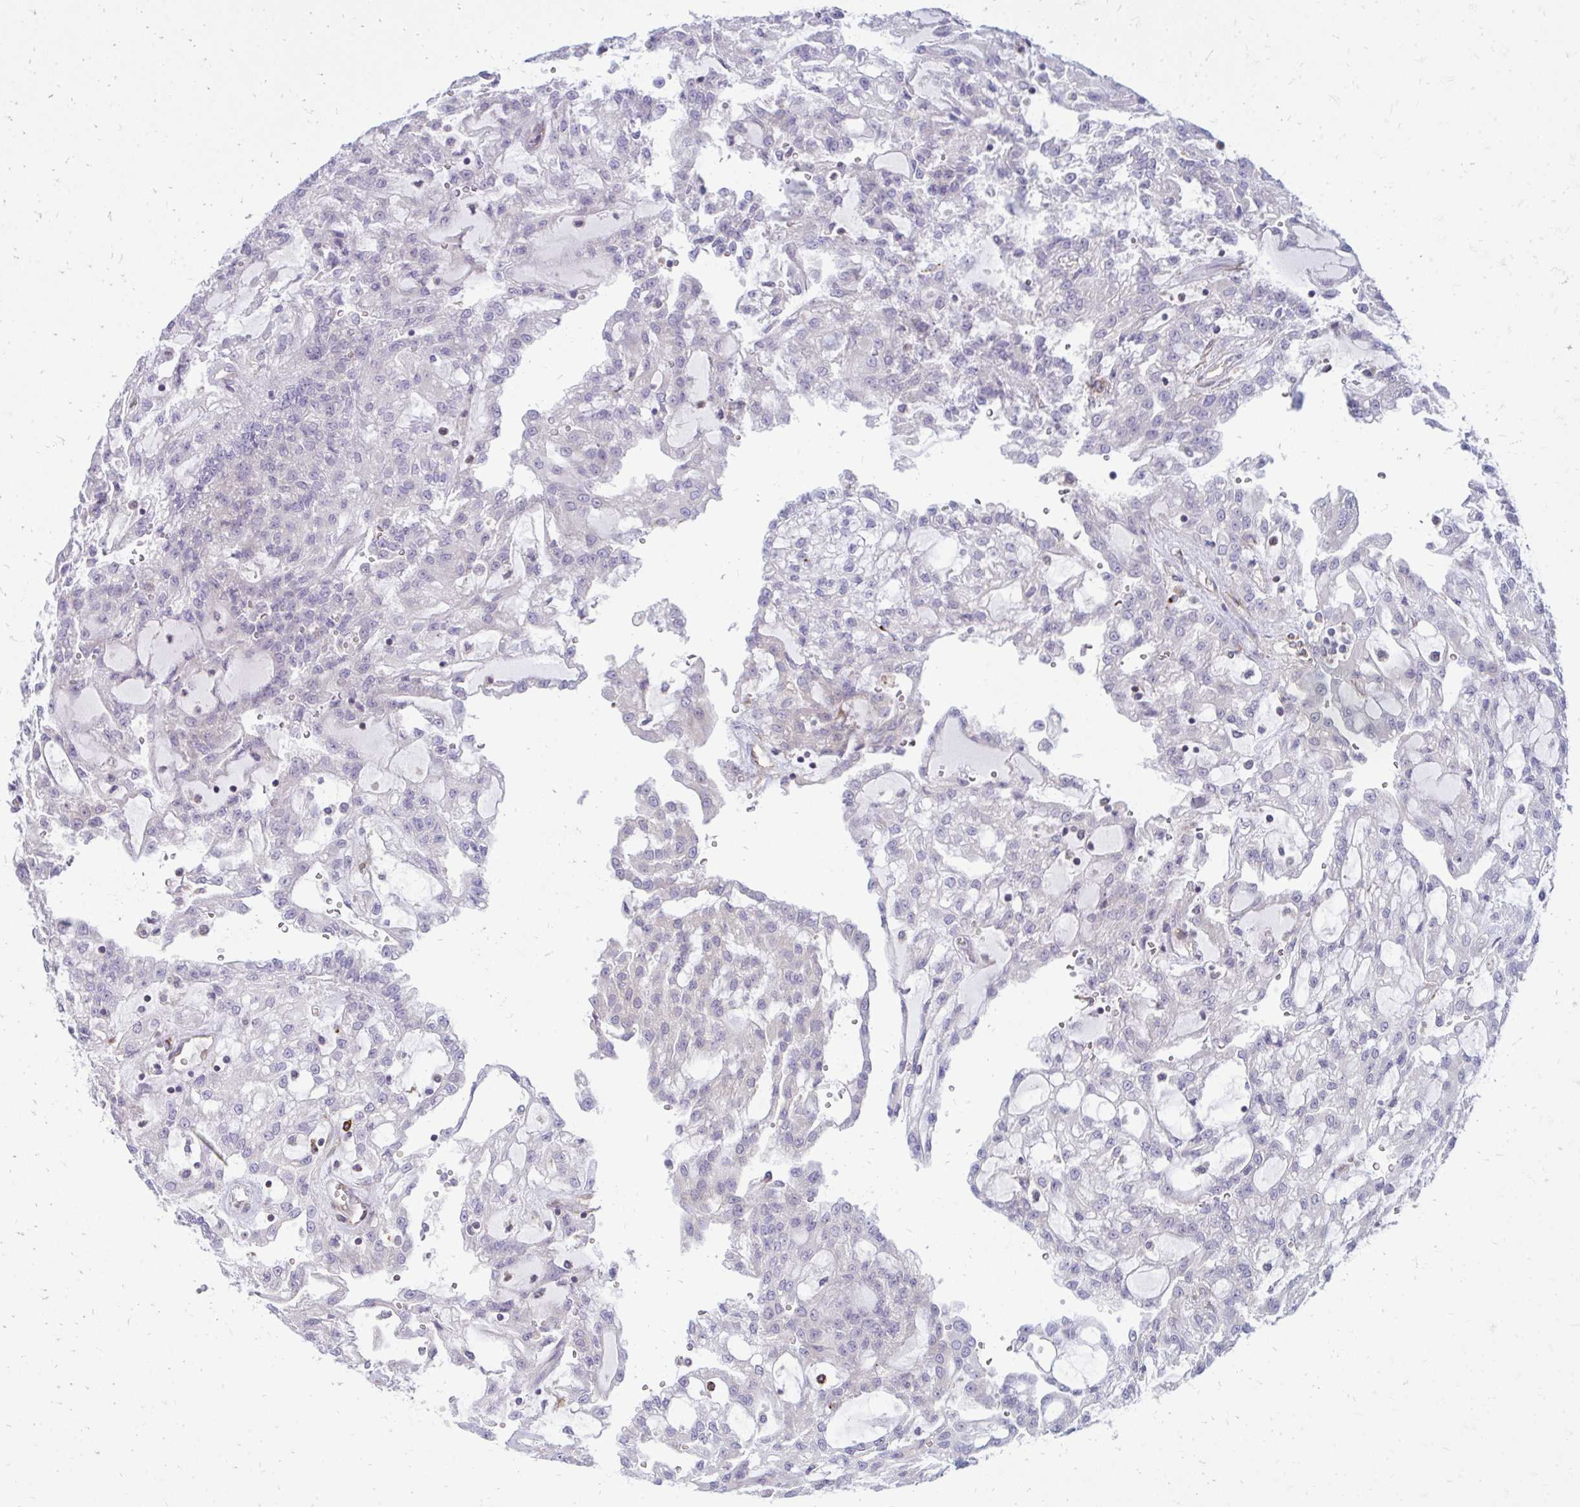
{"staining": {"intensity": "negative", "quantity": "none", "location": "none"}, "tissue": "renal cancer", "cell_type": "Tumor cells", "image_type": "cancer", "snomed": [{"axis": "morphology", "description": "Adenocarcinoma, NOS"}, {"axis": "topography", "description": "Kidney"}], "caption": "Tumor cells are negative for protein expression in human adenocarcinoma (renal).", "gene": "ASAP1", "patient": {"sex": "male", "age": 63}}